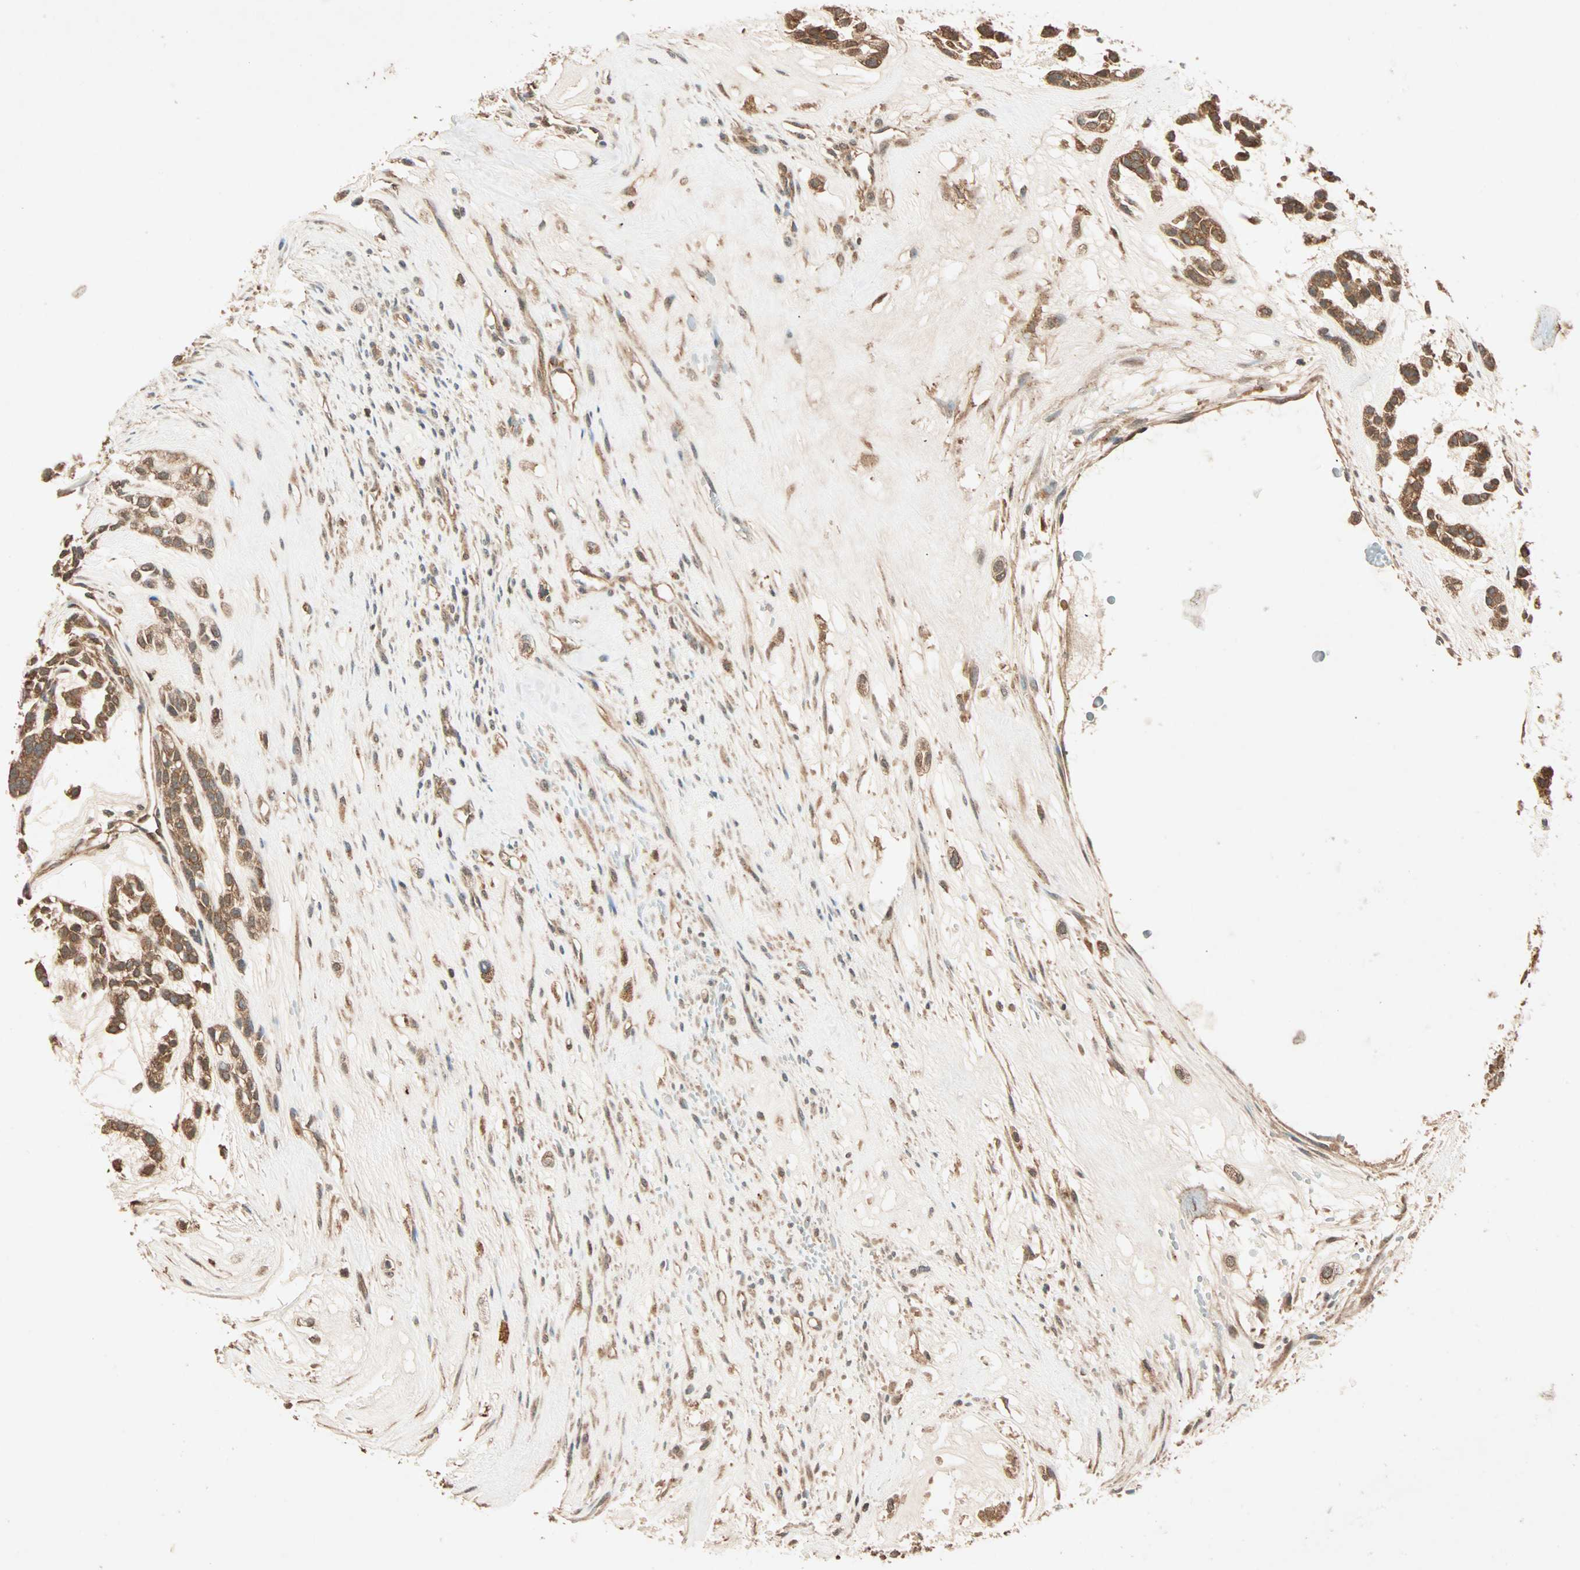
{"staining": {"intensity": "strong", "quantity": ">75%", "location": "cytoplasmic/membranous"}, "tissue": "head and neck cancer", "cell_type": "Tumor cells", "image_type": "cancer", "snomed": [{"axis": "morphology", "description": "Adenocarcinoma, NOS"}, {"axis": "morphology", "description": "Adenoma, NOS"}, {"axis": "topography", "description": "Head-Neck"}], "caption": "Head and neck cancer was stained to show a protein in brown. There is high levels of strong cytoplasmic/membranous expression in approximately >75% of tumor cells.", "gene": "MAPK1", "patient": {"sex": "female", "age": 55}}